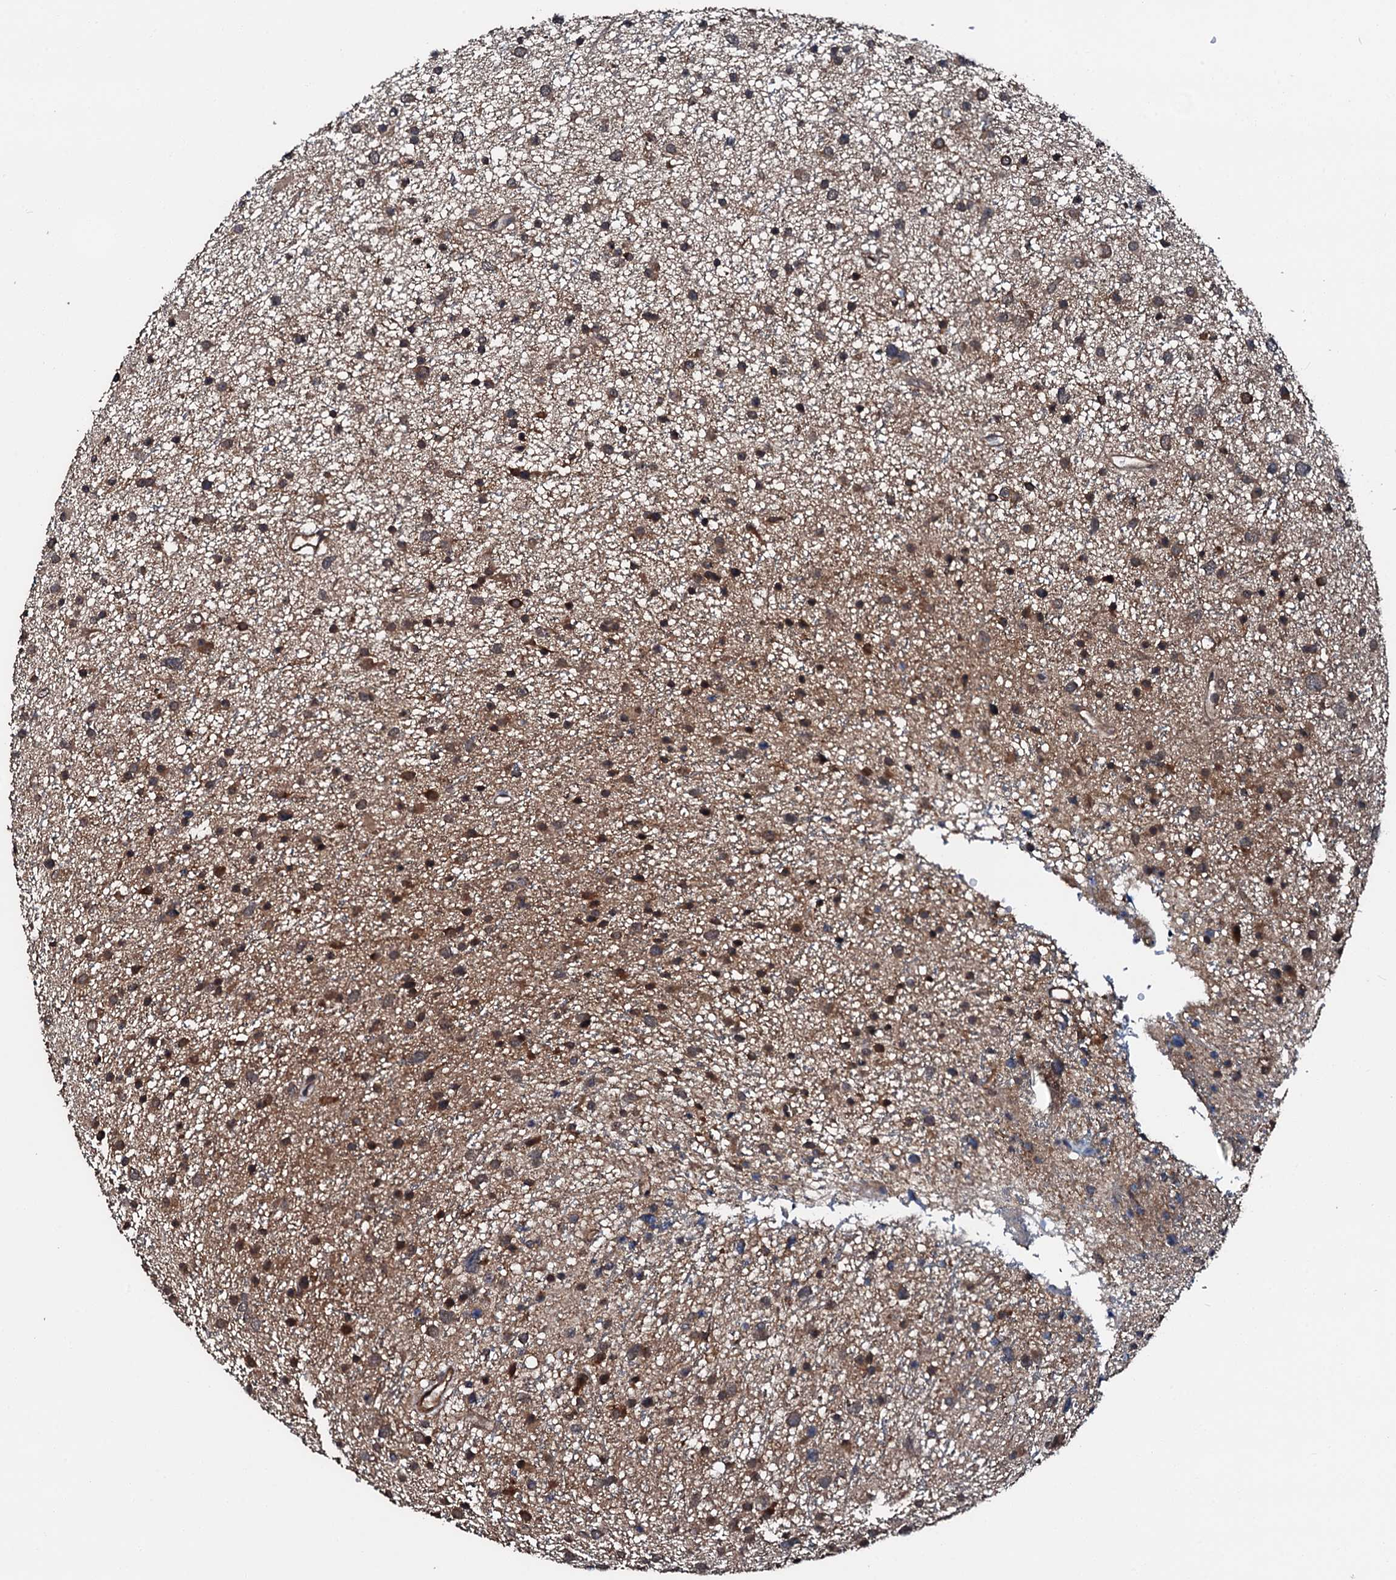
{"staining": {"intensity": "moderate", "quantity": ">75%", "location": "cytoplasmic/membranous"}, "tissue": "glioma", "cell_type": "Tumor cells", "image_type": "cancer", "snomed": [{"axis": "morphology", "description": "Glioma, malignant, Low grade"}, {"axis": "topography", "description": "Cerebral cortex"}], "caption": "IHC photomicrograph of human malignant glioma (low-grade) stained for a protein (brown), which demonstrates medium levels of moderate cytoplasmic/membranous staining in about >75% of tumor cells.", "gene": "FGD4", "patient": {"sex": "female", "age": 39}}